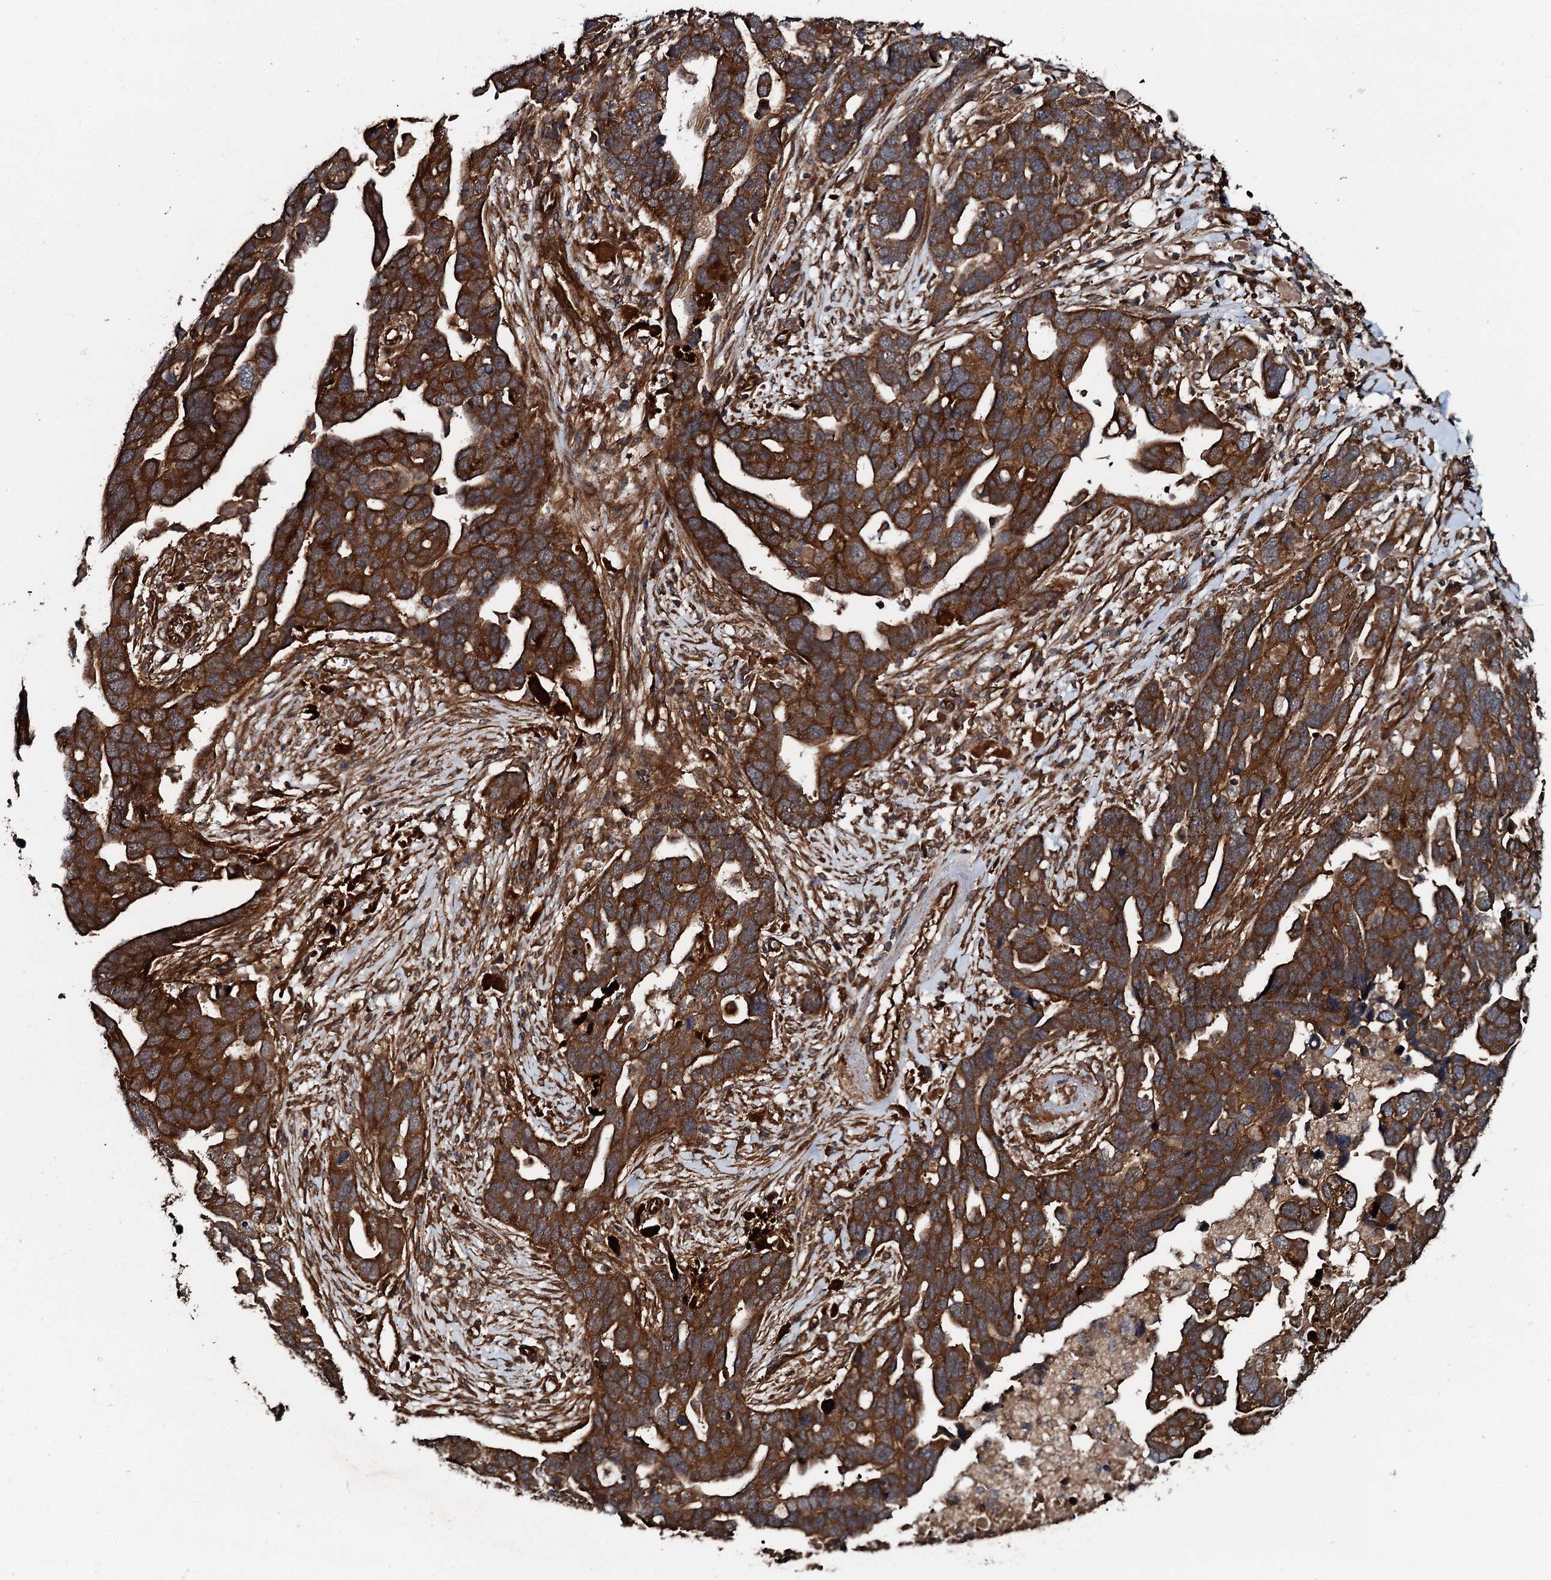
{"staining": {"intensity": "strong", "quantity": ">75%", "location": "cytoplasmic/membranous"}, "tissue": "ovarian cancer", "cell_type": "Tumor cells", "image_type": "cancer", "snomed": [{"axis": "morphology", "description": "Cystadenocarcinoma, serous, NOS"}, {"axis": "topography", "description": "Ovary"}], "caption": "DAB immunohistochemical staining of human ovarian serous cystadenocarcinoma reveals strong cytoplasmic/membranous protein expression in about >75% of tumor cells.", "gene": "FLYWCH1", "patient": {"sex": "female", "age": 54}}